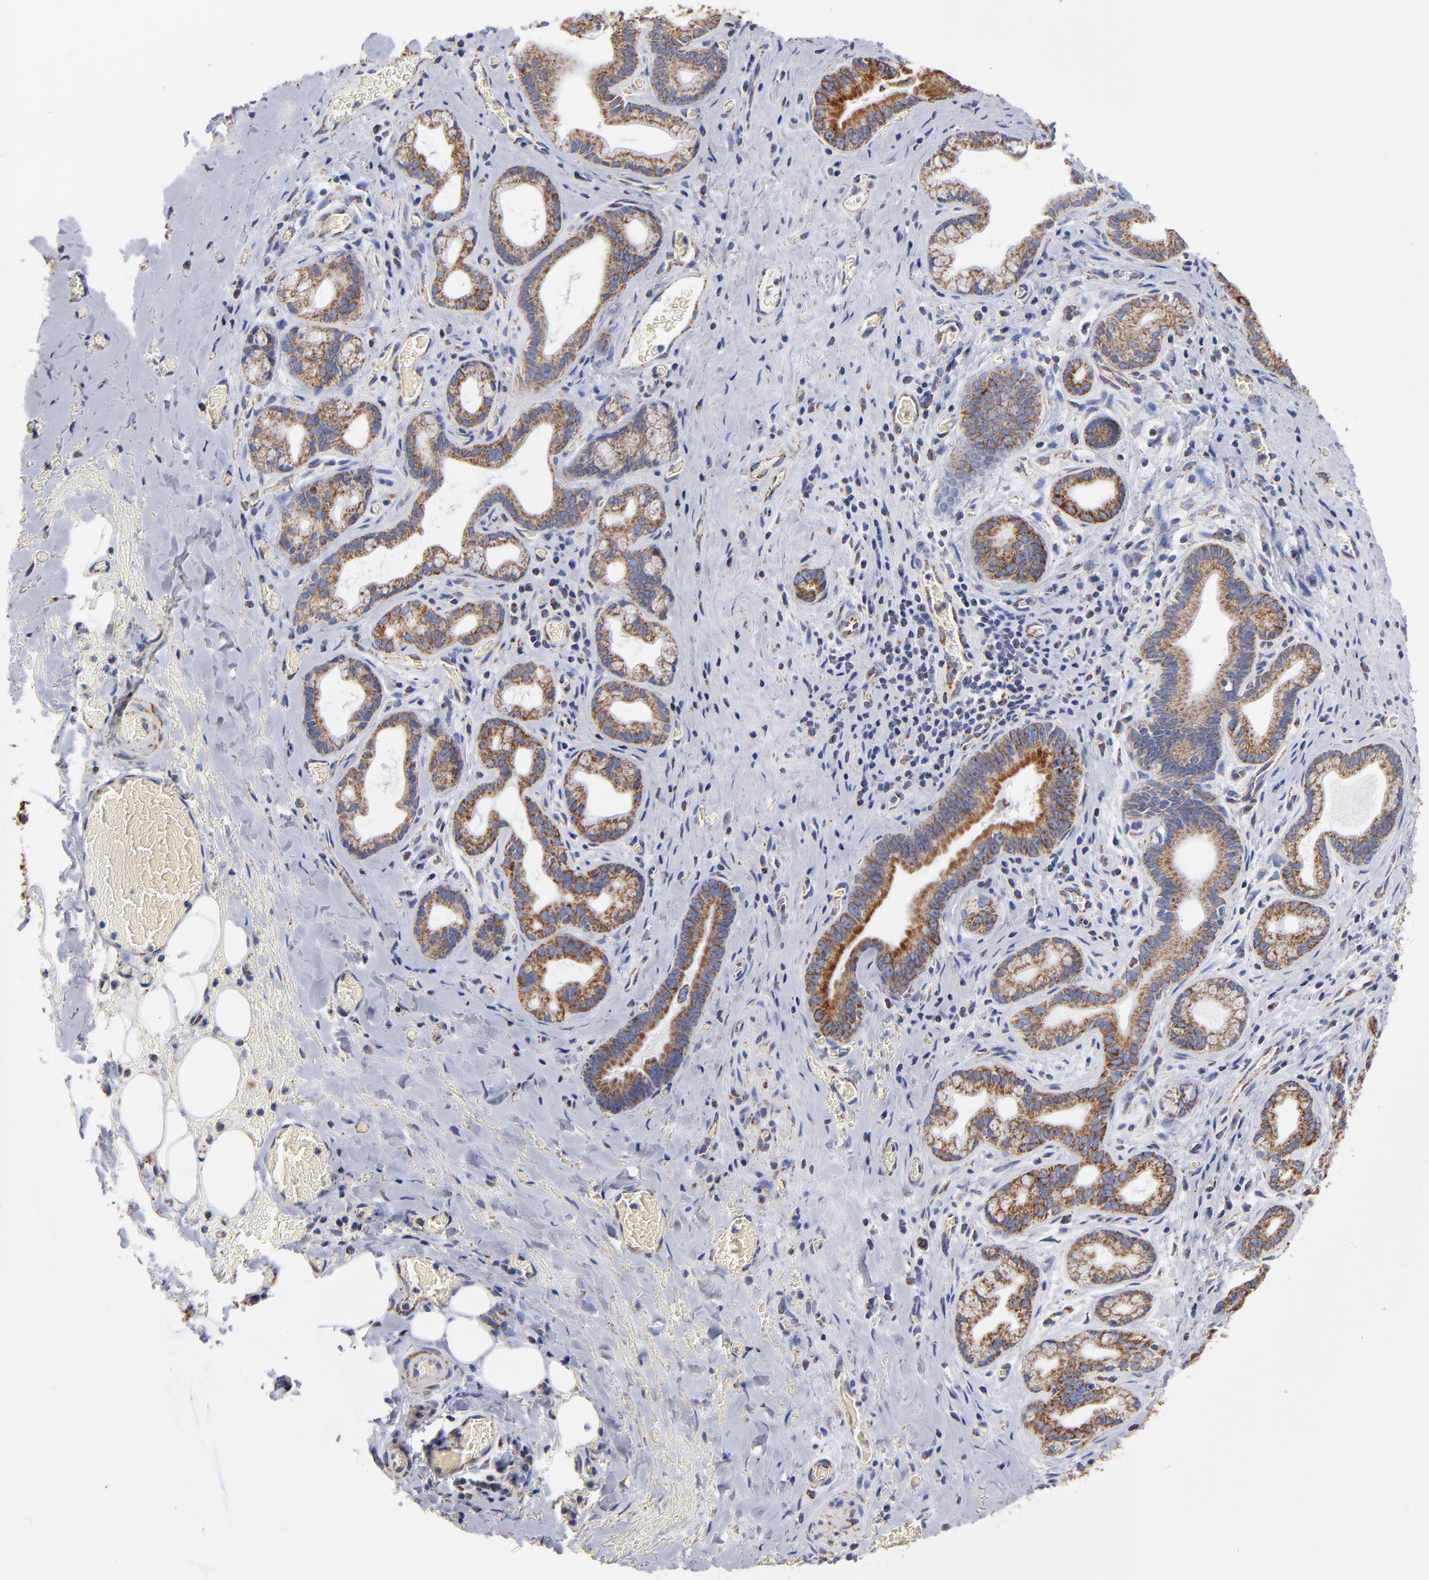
{"staining": {"intensity": "strong", "quantity": ">75%", "location": "cytoplasmic/membranous"}, "tissue": "liver cancer", "cell_type": "Tumor cells", "image_type": "cancer", "snomed": [{"axis": "morphology", "description": "Cholangiocarcinoma"}, {"axis": "topography", "description": "Liver"}], "caption": "Immunohistochemical staining of liver cholangiocarcinoma reveals high levels of strong cytoplasmic/membranous positivity in about >75% of tumor cells.", "gene": "PHB1", "patient": {"sex": "female", "age": 55}}